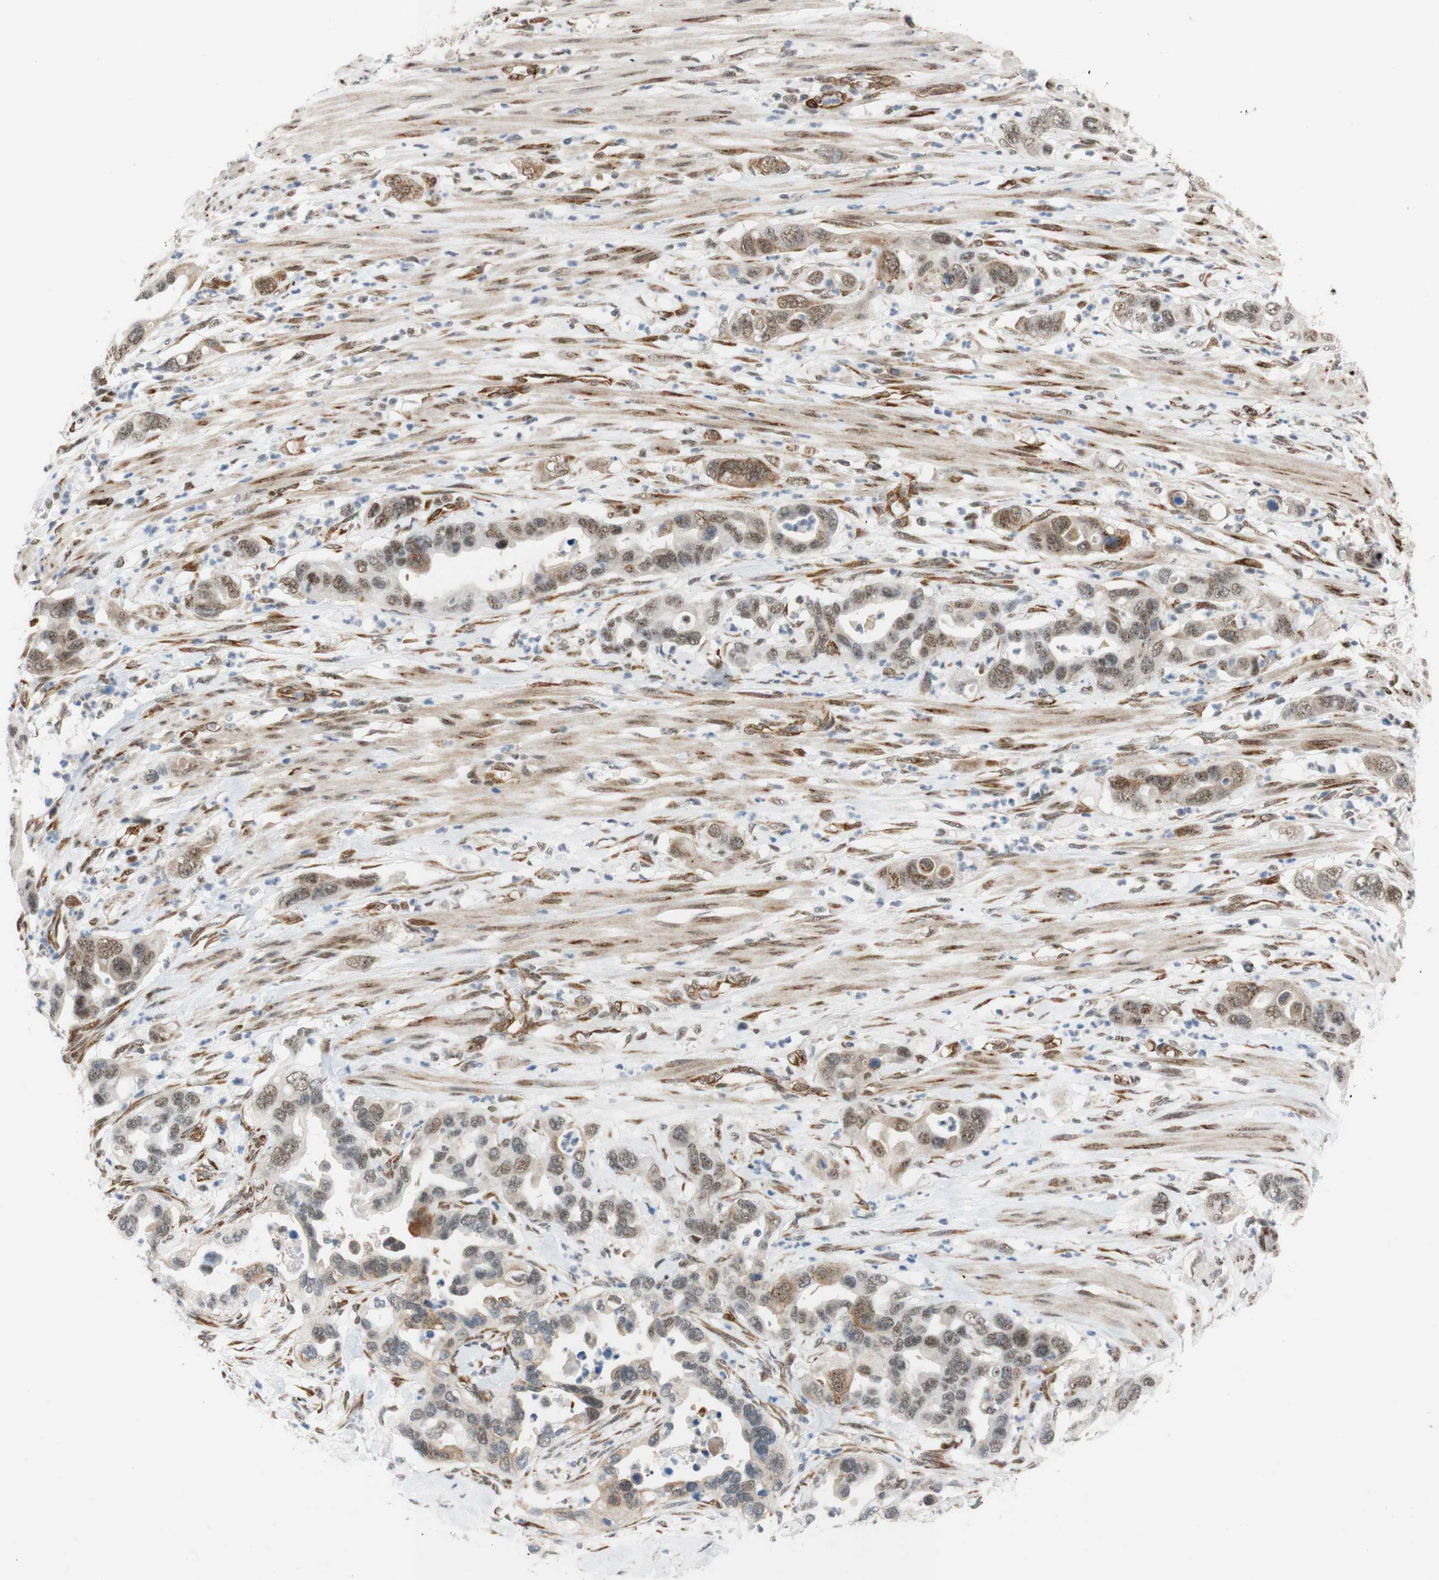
{"staining": {"intensity": "weak", "quantity": "25%-75%", "location": "cytoplasmic/membranous,nuclear"}, "tissue": "pancreatic cancer", "cell_type": "Tumor cells", "image_type": "cancer", "snomed": [{"axis": "morphology", "description": "Adenocarcinoma, NOS"}, {"axis": "topography", "description": "Pancreas"}], "caption": "IHC image of neoplastic tissue: pancreatic cancer (adenocarcinoma) stained using IHC demonstrates low levels of weak protein expression localized specifically in the cytoplasmic/membranous and nuclear of tumor cells, appearing as a cytoplasmic/membranous and nuclear brown color.", "gene": "SAP18", "patient": {"sex": "female", "age": 71}}